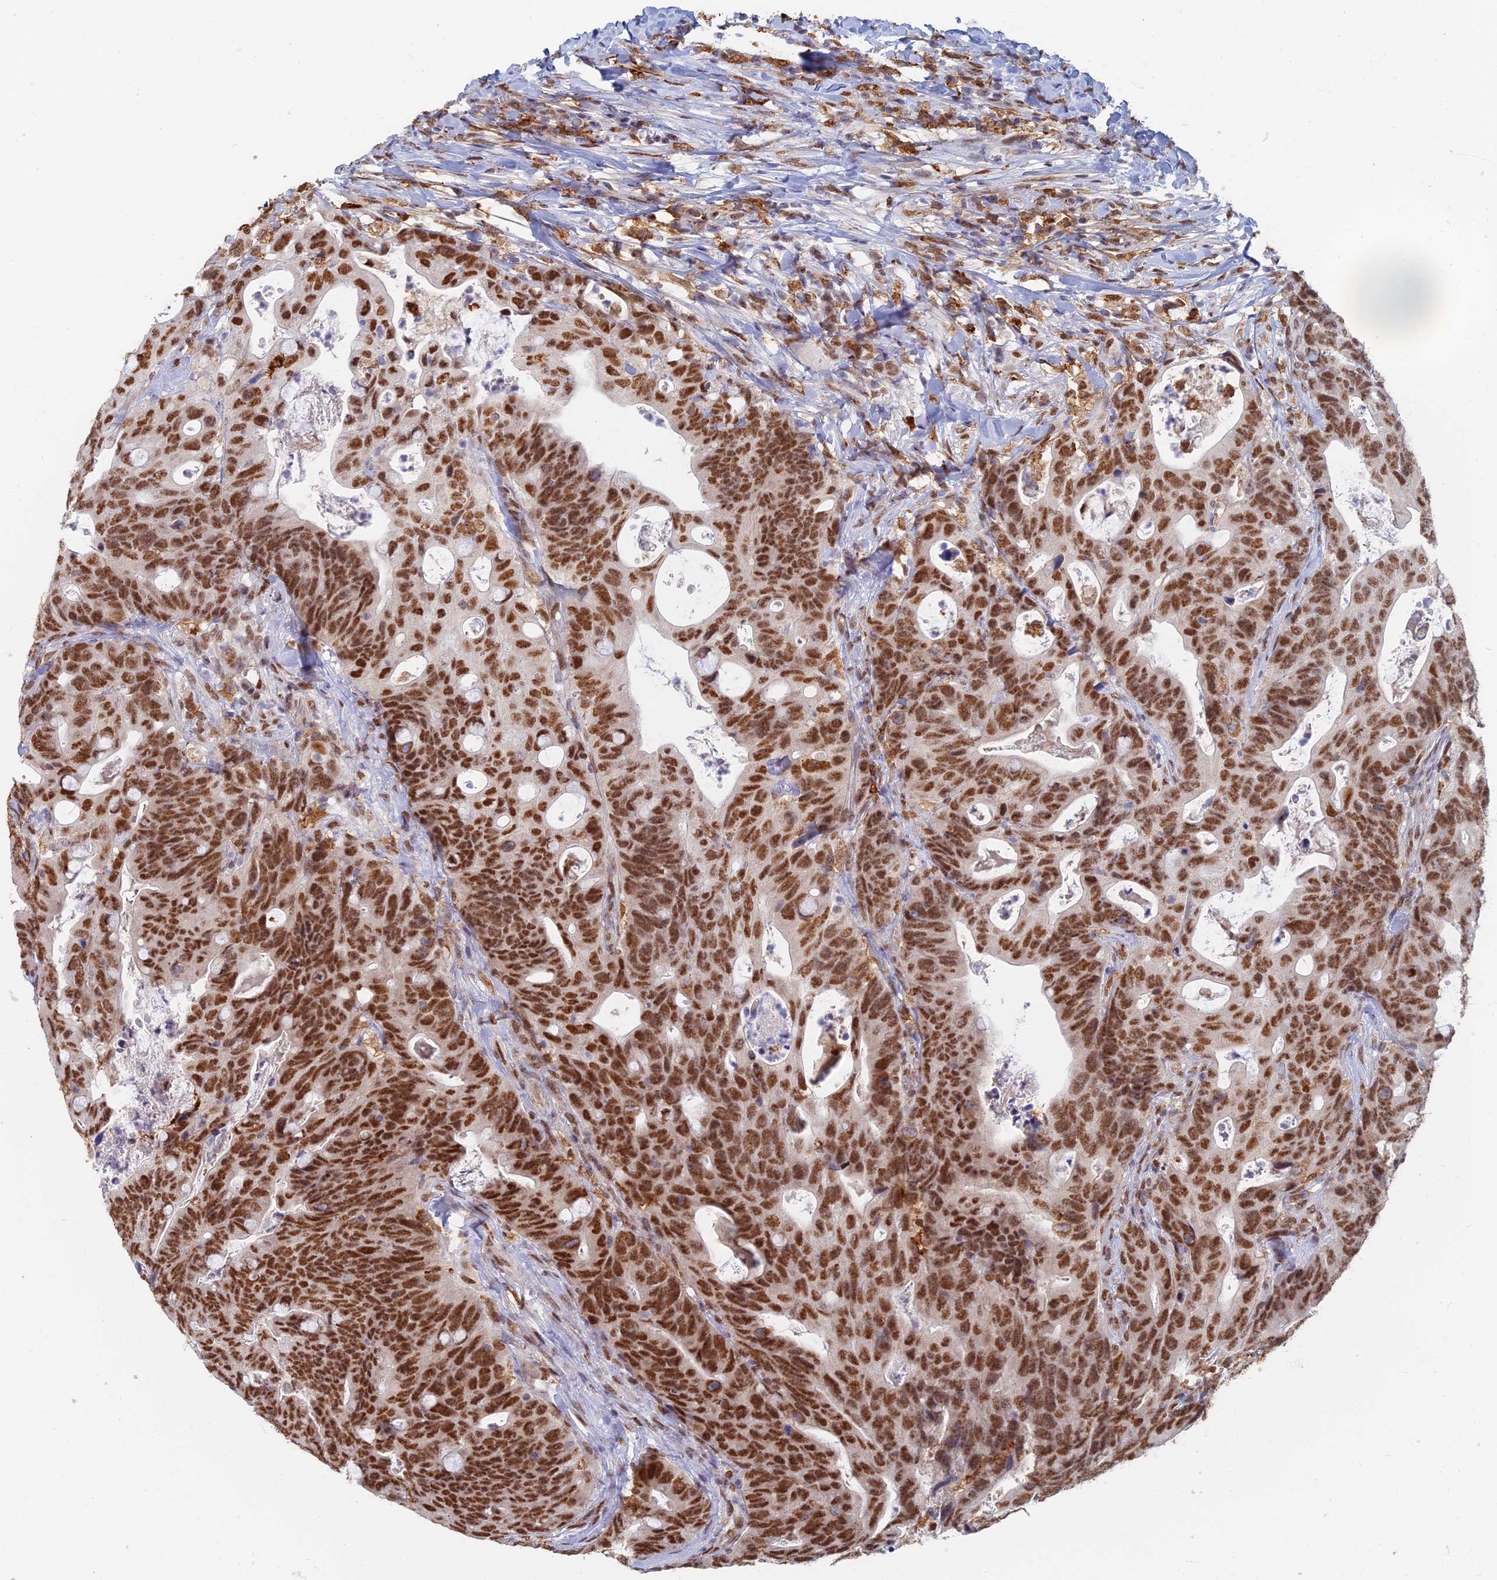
{"staining": {"intensity": "strong", "quantity": ">75%", "location": "nuclear"}, "tissue": "colorectal cancer", "cell_type": "Tumor cells", "image_type": "cancer", "snomed": [{"axis": "morphology", "description": "Adenocarcinoma, NOS"}, {"axis": "topography", "description": "Colon"}], "caption": "Protein analysis of colorectal cancer tissue reveals strong nuclear expression in approximately >75% of tumor cells.", "gene": "GPATCH1", "patient": {"sex": "female", "age": 82}}